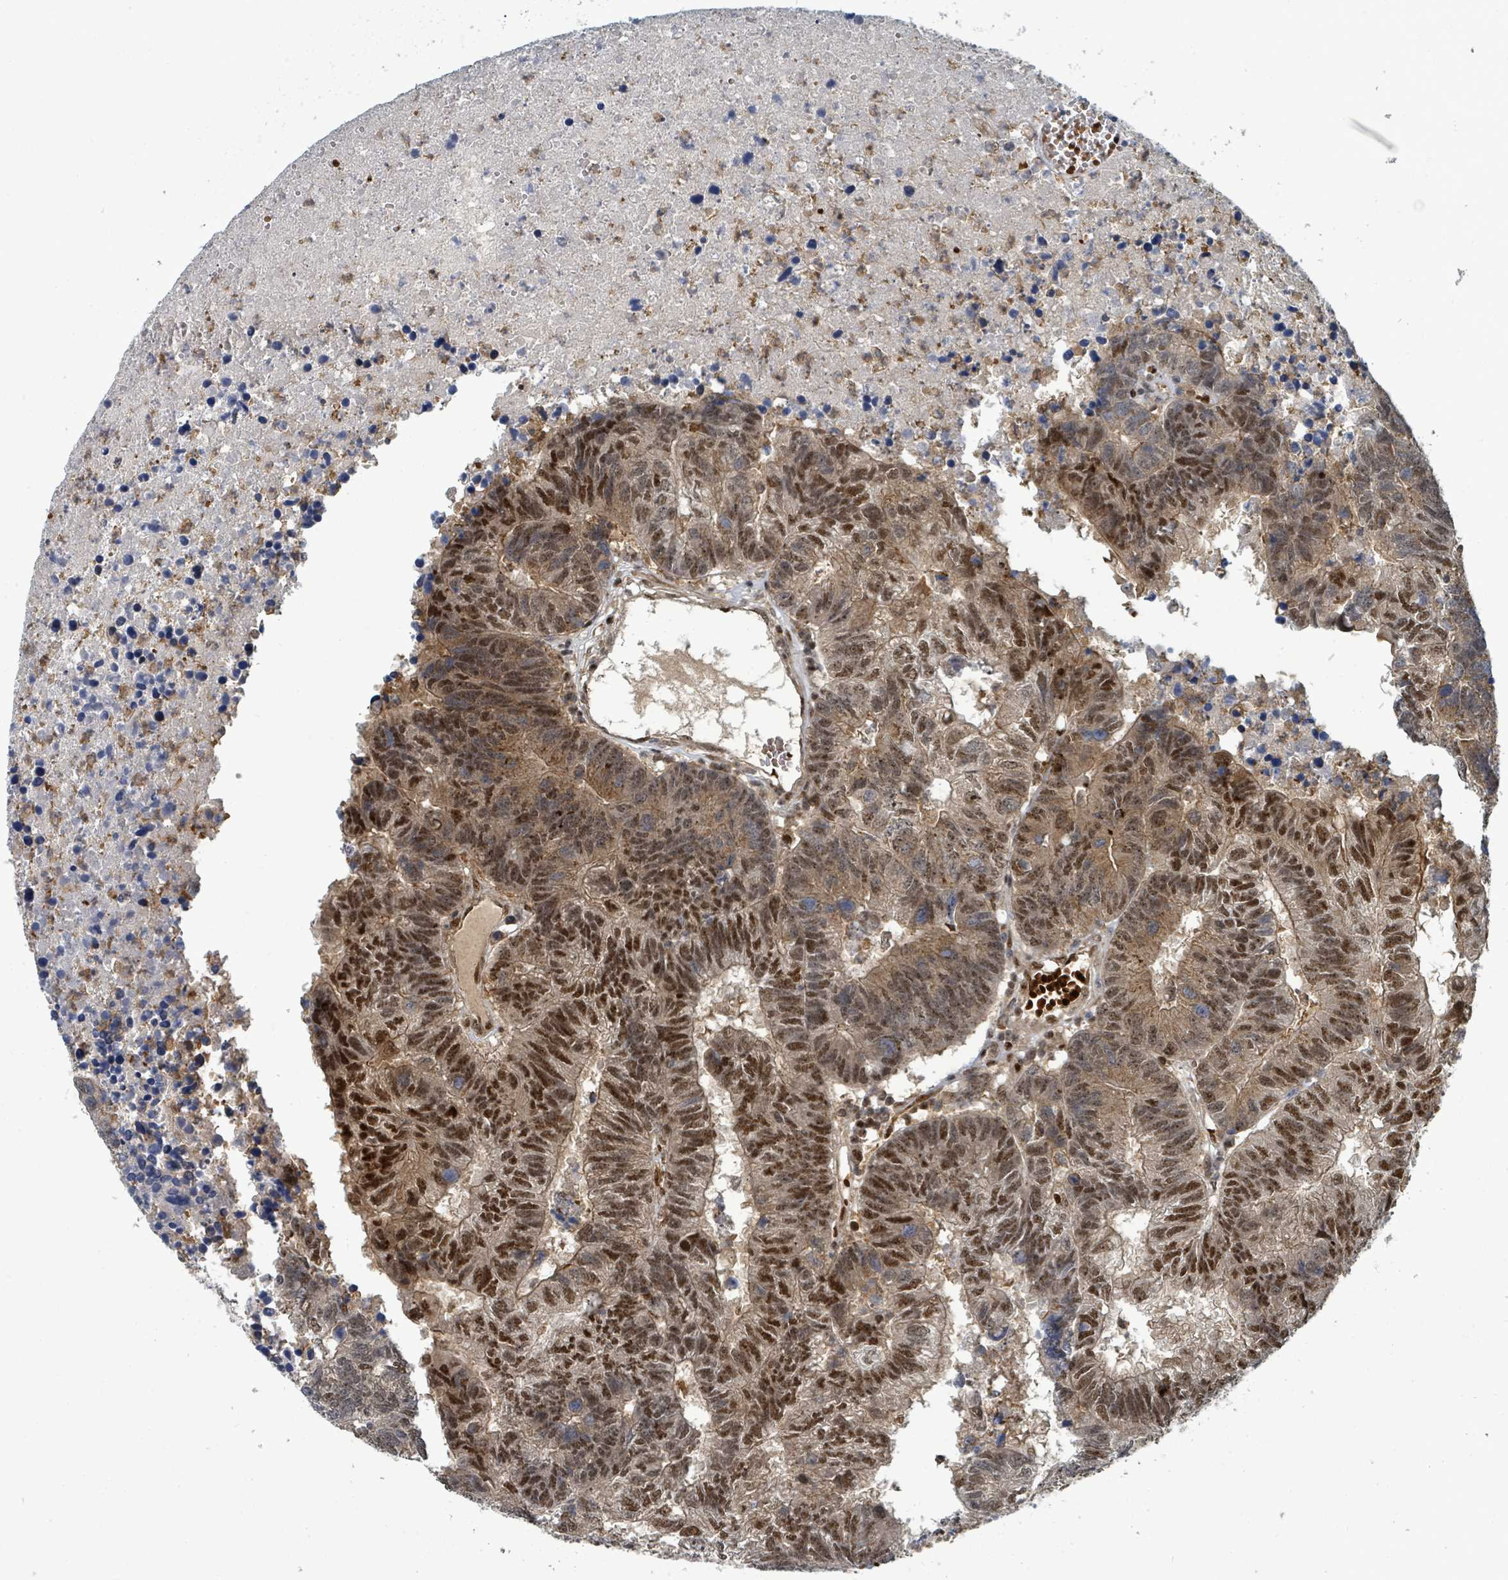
{"staining": {"intensity": "moderate", "quantity": ">75%", "location": "cytoplasmic/membranous,nuclear"}, "tissue": "colorectal cancer", "cell_type": "Tumor cells", "image_type": "cancer", "snomed": [{"axis": "morphology", "description": "Adenocarcinoma, NOS"}, {"axis": "topography", "description": "Colon"}], "caption": "Immunohistochemistry (IHC) (DAB) staining of colorectal adenocarcinoma reveals moderate cytoplasmic/membranous and nuclear protein expression in about >75% of tumor cells.", "gene": "TRDMT1", "patient": {"sex": "female", "age": 48}}